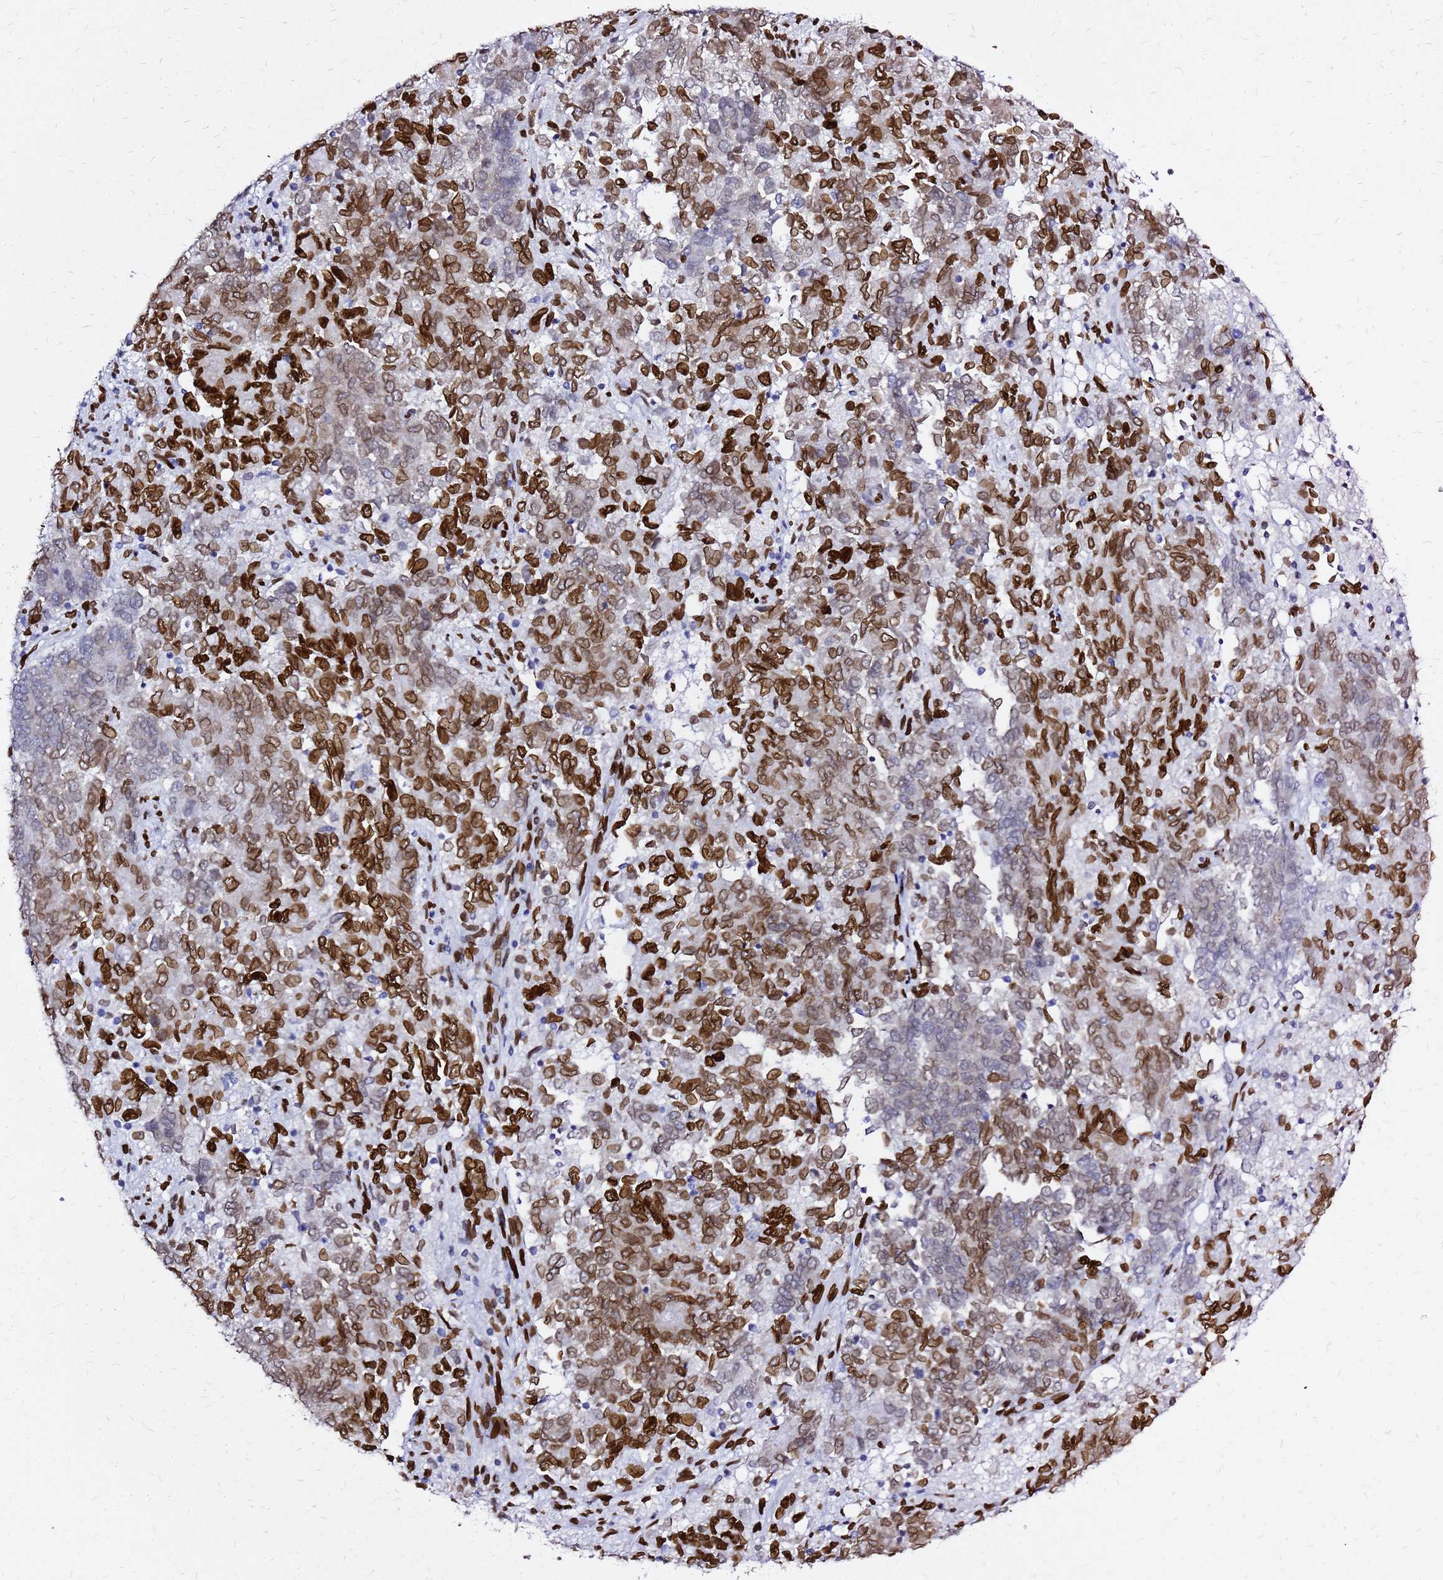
{"staining": {"intensity": "strong", "quantity": ">75%", "location": "cytoplasmic/membranous,nuclear"}, "tissue": "endometrial cancer", "cell_type": "Tumor cells", "image_type": "cancer", "snomed": [{"axis": "morphology", "description": "Adenocarcinoma, NOS"}, {"axis": "topography", "description": "Endometrium"}], "caption": "A photomicrograph of human endometrial cancer (adenocarcinoma) stained for a protein shows strong cytoplasmic/membranous and nuclear brown staining in tumor cells.", "gene": "C6orf141", "patient": {"sex": "female", "age": 80}}